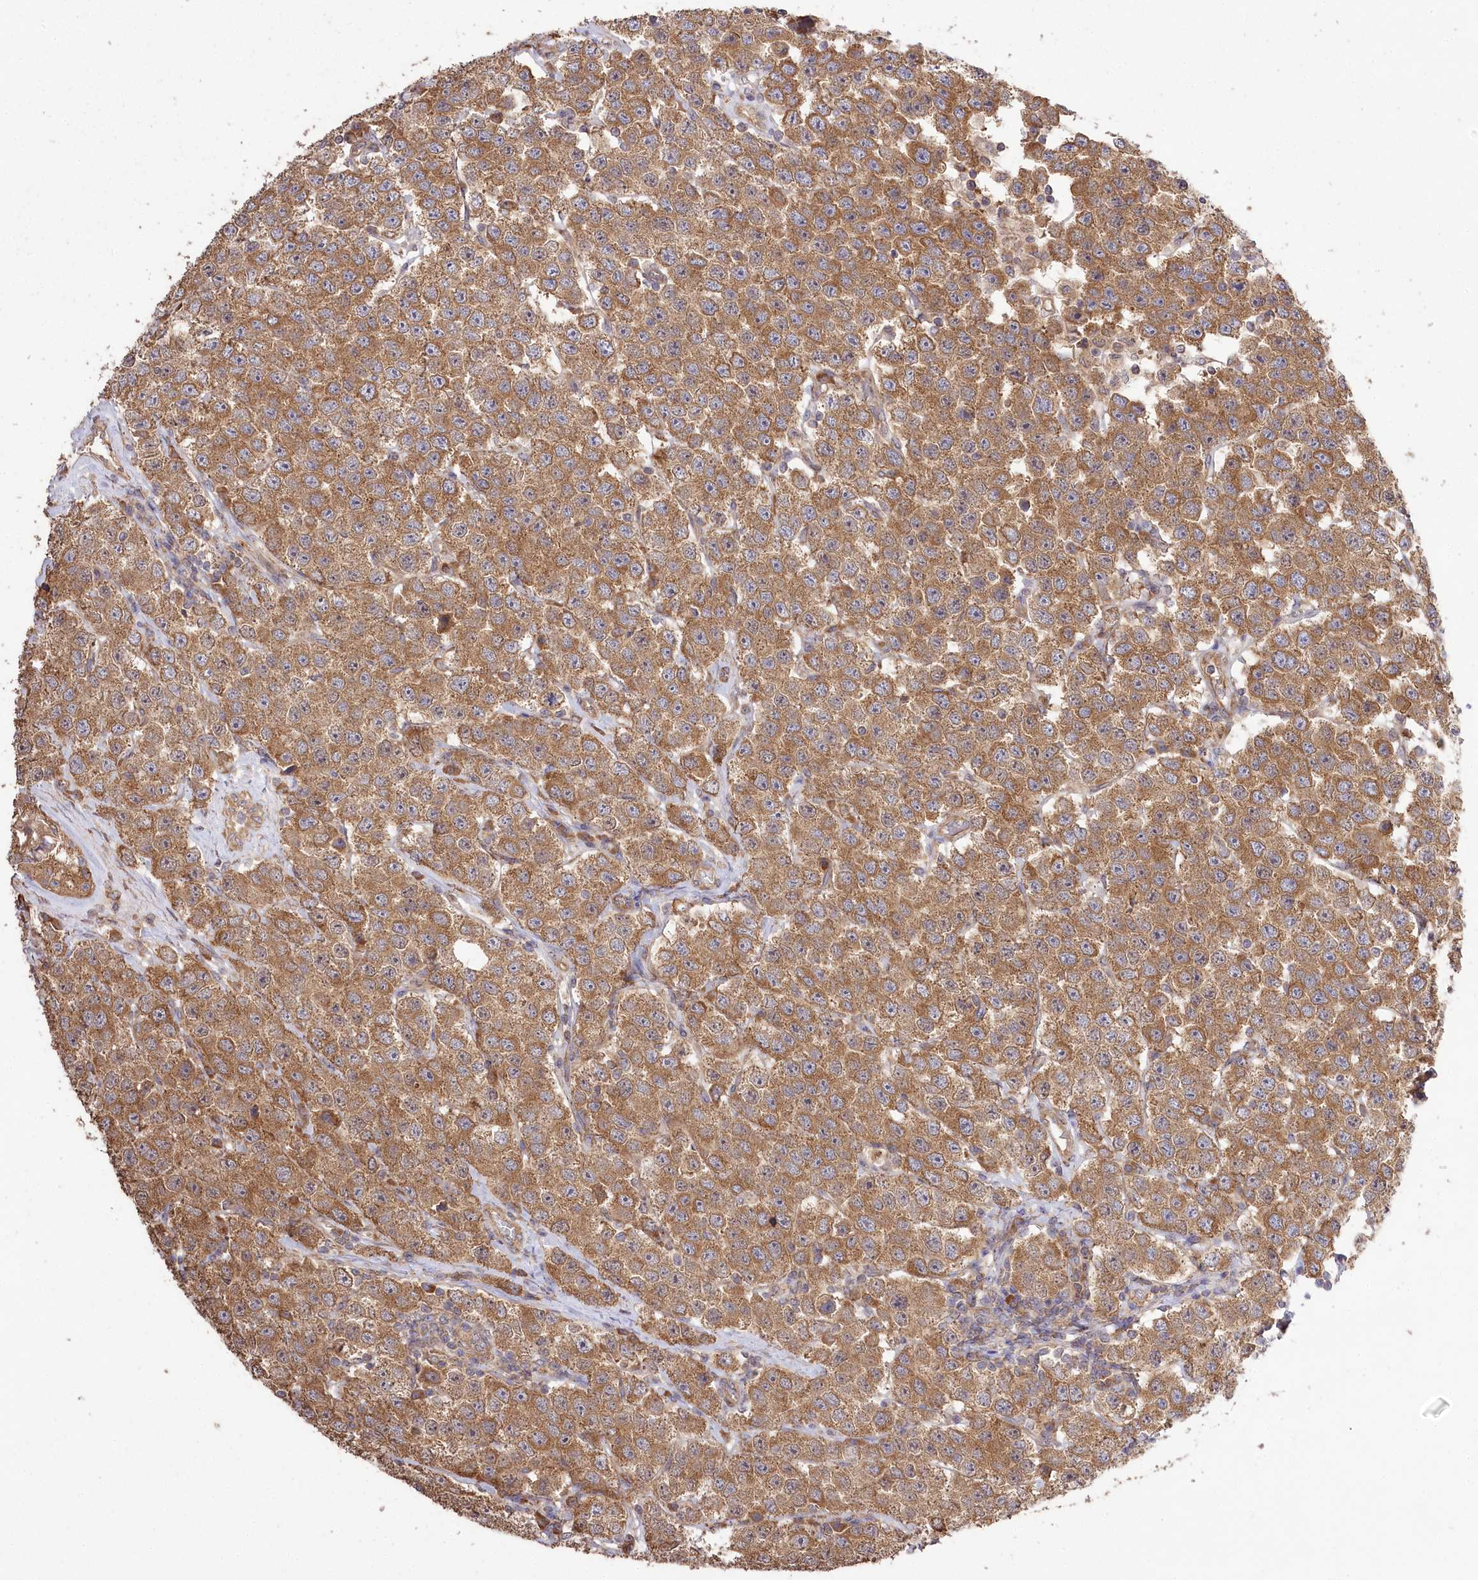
{"staining": {"intensity": "moderate", "quantity": ">75%", "location": "cytoplasmic/membranous"}, "tissue": "testis cancer", "cell_type": "Tumor cells", "image_type": "cancer", "snomed": [{"axis": "morphology", "description": "Seminoma, NOS"}, {"axis": "topography", "description": "Testis"}], "caption": "A brown stain highlights moderate cytoplasmic/membranous positivity of a protein in testis cancer tumor cells.", "gene": "PRSS53", "patient": {"sex": "male", "age": 28}}